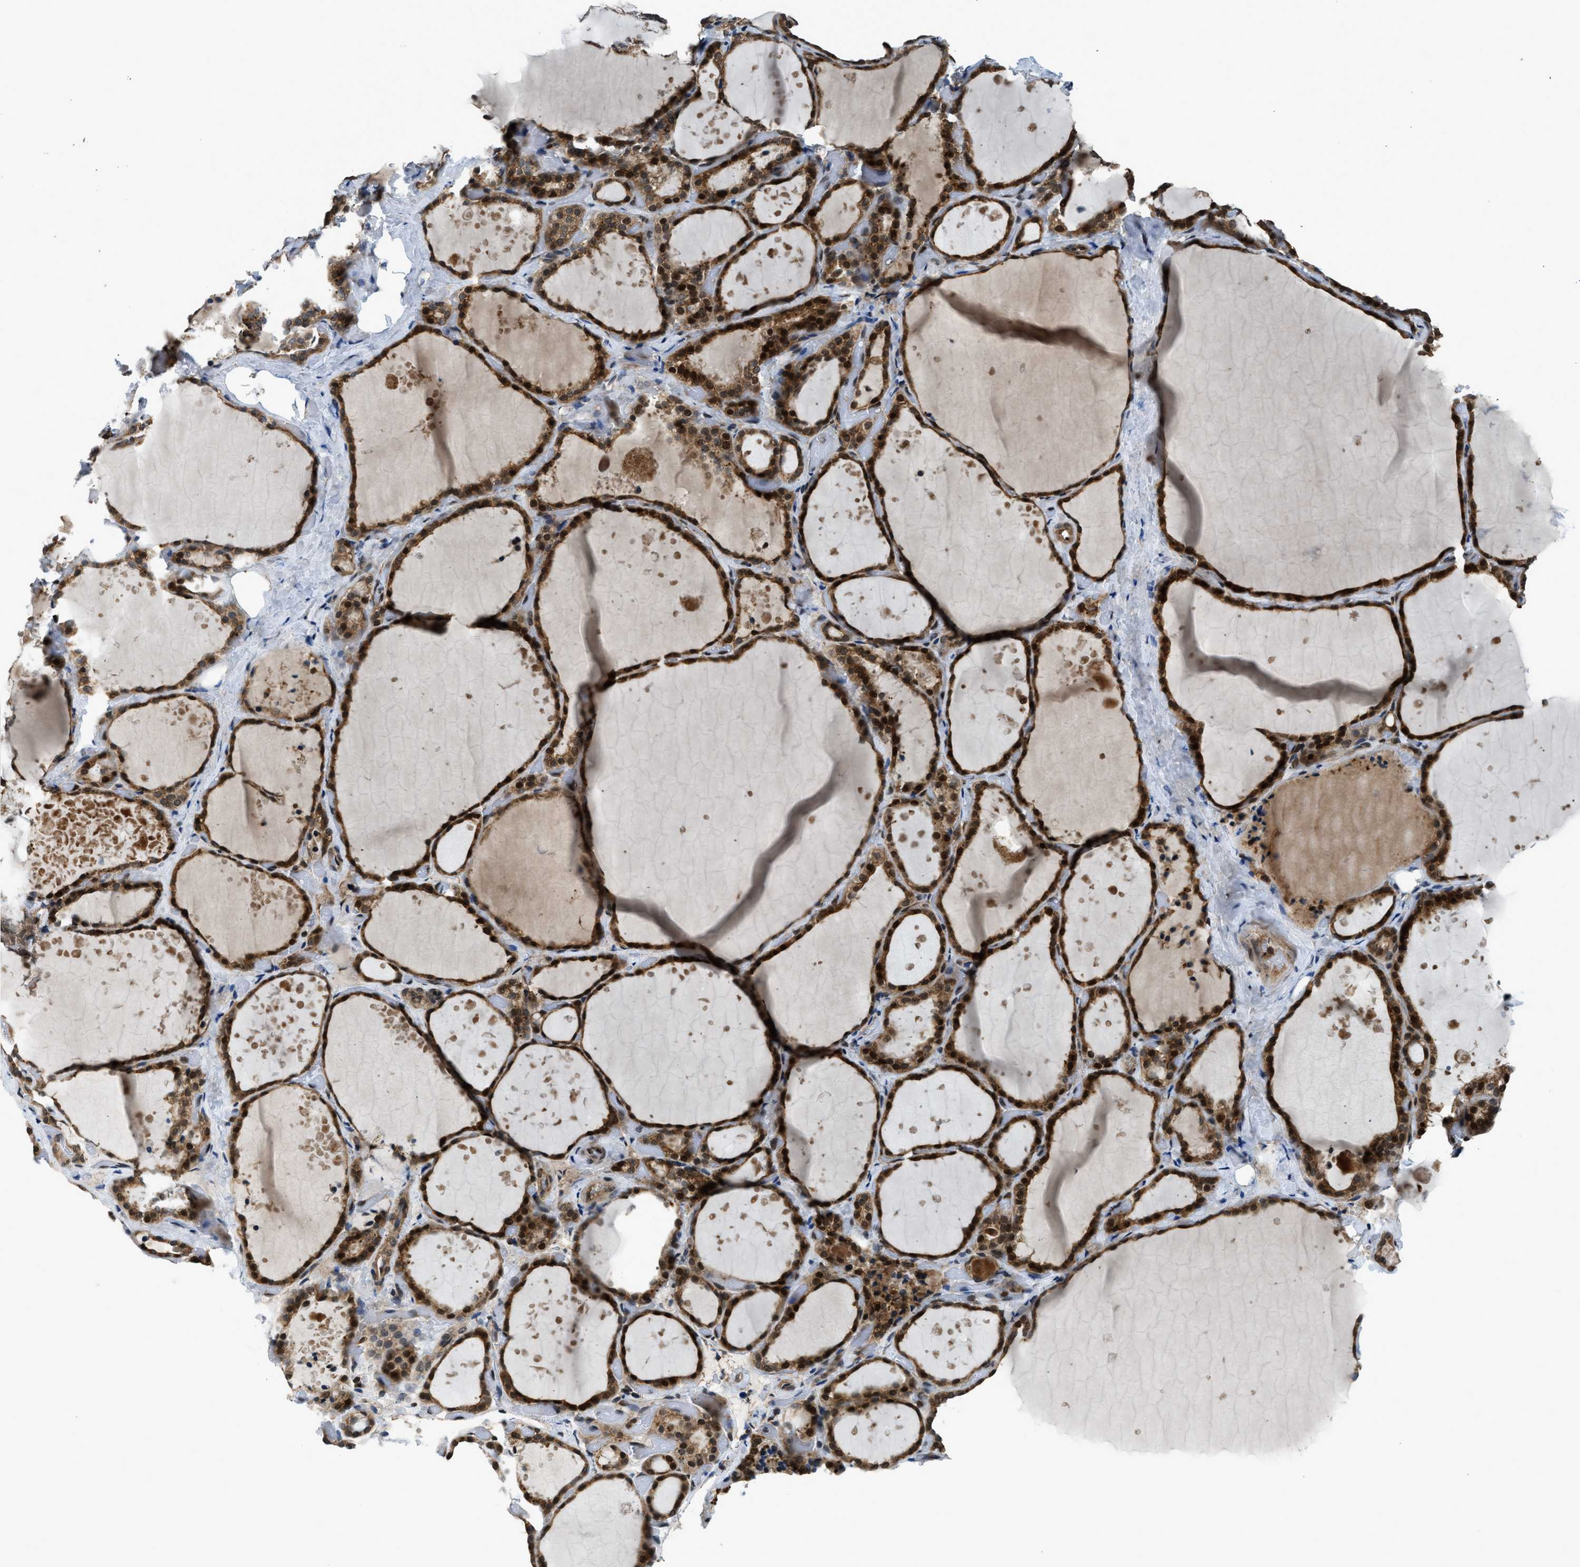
{"staining": {"intensity": "moderate", "quantity": ">75%", "location": "cytoplasmic/membranous,nuclear"}, "tissue": "thyroid gland", "cell_type": "Glandular cells", "image_type": "normal", "snomed": [{"axis": "morphology", "description": "Normal tissue, NOS"}, {"axis": "topography", "description": "Thyroid gland"}], "caption": "Moderate cytoplasmic/membranous,nuclear positivity is seen in about >75% of glandular cells in benign thyroid gland.", "gene": "RETREG3", "patient": {"sex": "female", "age": 44}}